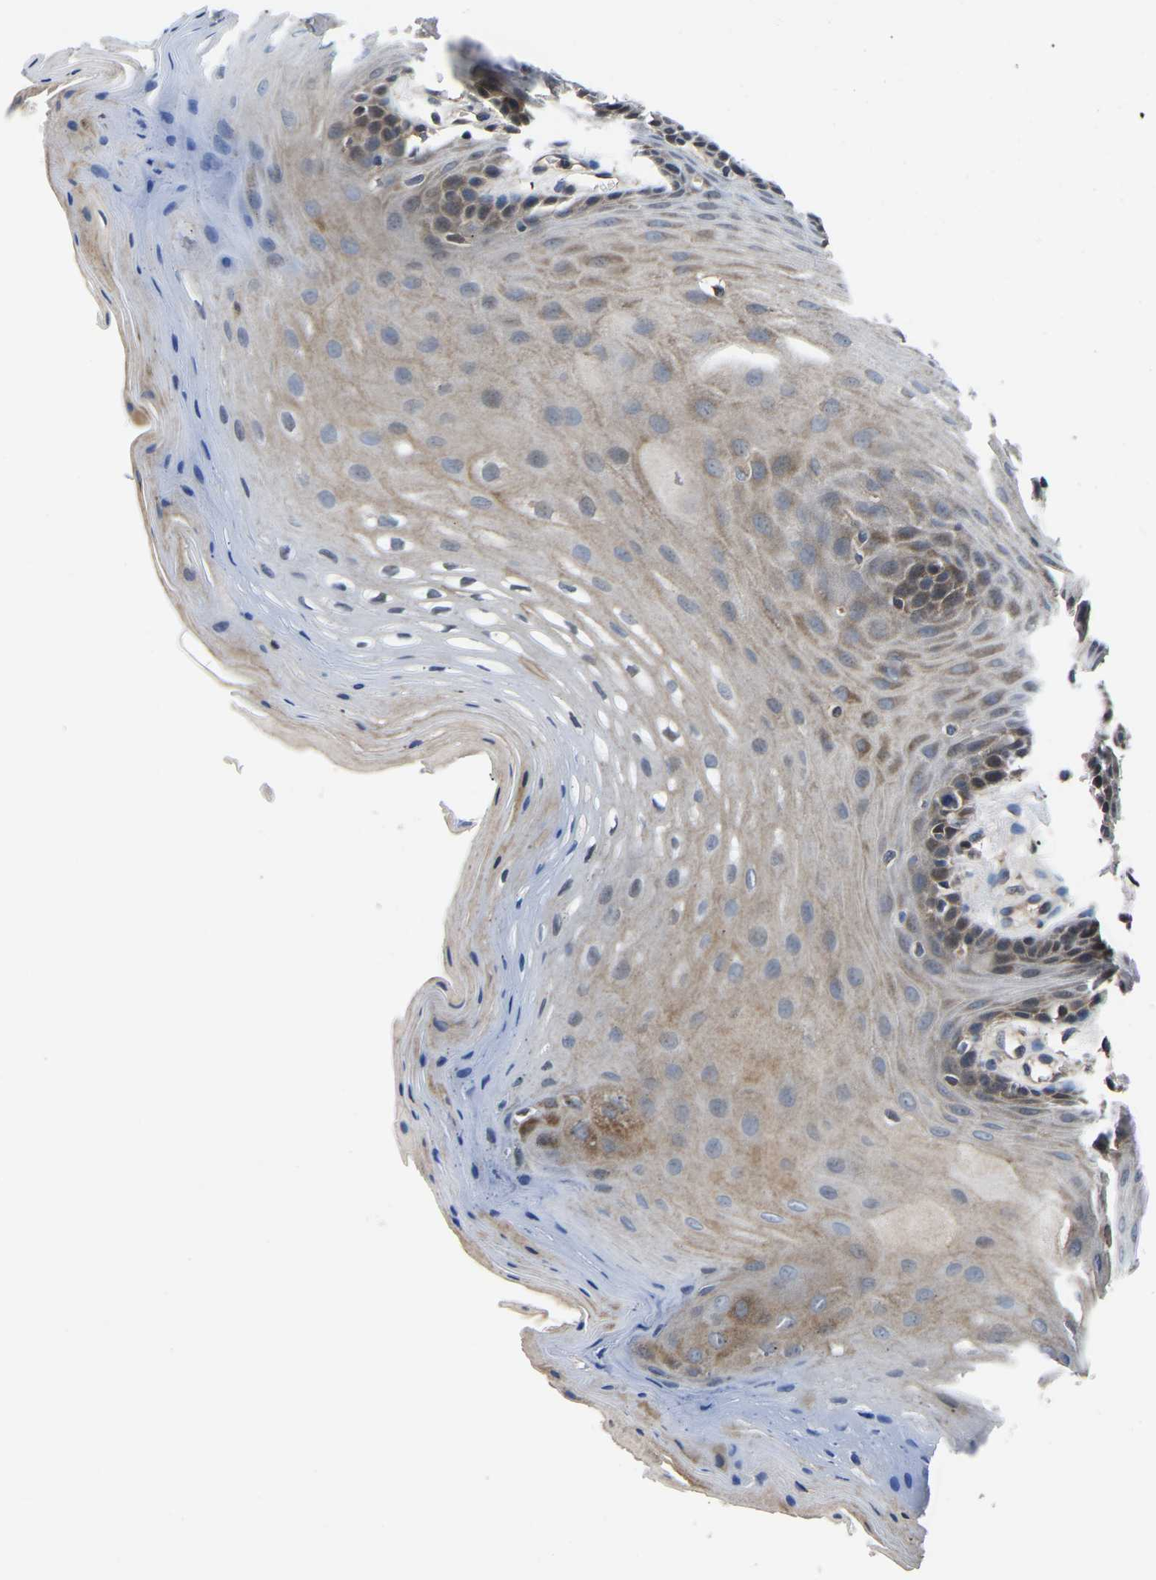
{"staining": {"intensity": "moderate", "quantity": "25%-75%", "location": "cytoplasmic/membranous"}, "tissue": "oral mucosa", "cell_type": "Squamous epithelial cells", "image_type": "normal", "snomed": [{"axis": "morphology", "description": "Normal tissue, NOS"}, {"axis": "morphology", "description": "Squamous cell carcinoma, NOS"}, {"axis": "topography", "description": "Oral tissue"}, {"axis": "topography", "description": "Head-Neck"}], "caption": "Immunohistochemistry of normal human oral mucosa exhibits medium levels of moderate cytoplasmic/membranous staining in approximately 25%-75% of squamous epithelial cells. Nuclei are stained in blue.", "gene": "FGD5", "patient": {"sex": "male", "age": 71}}